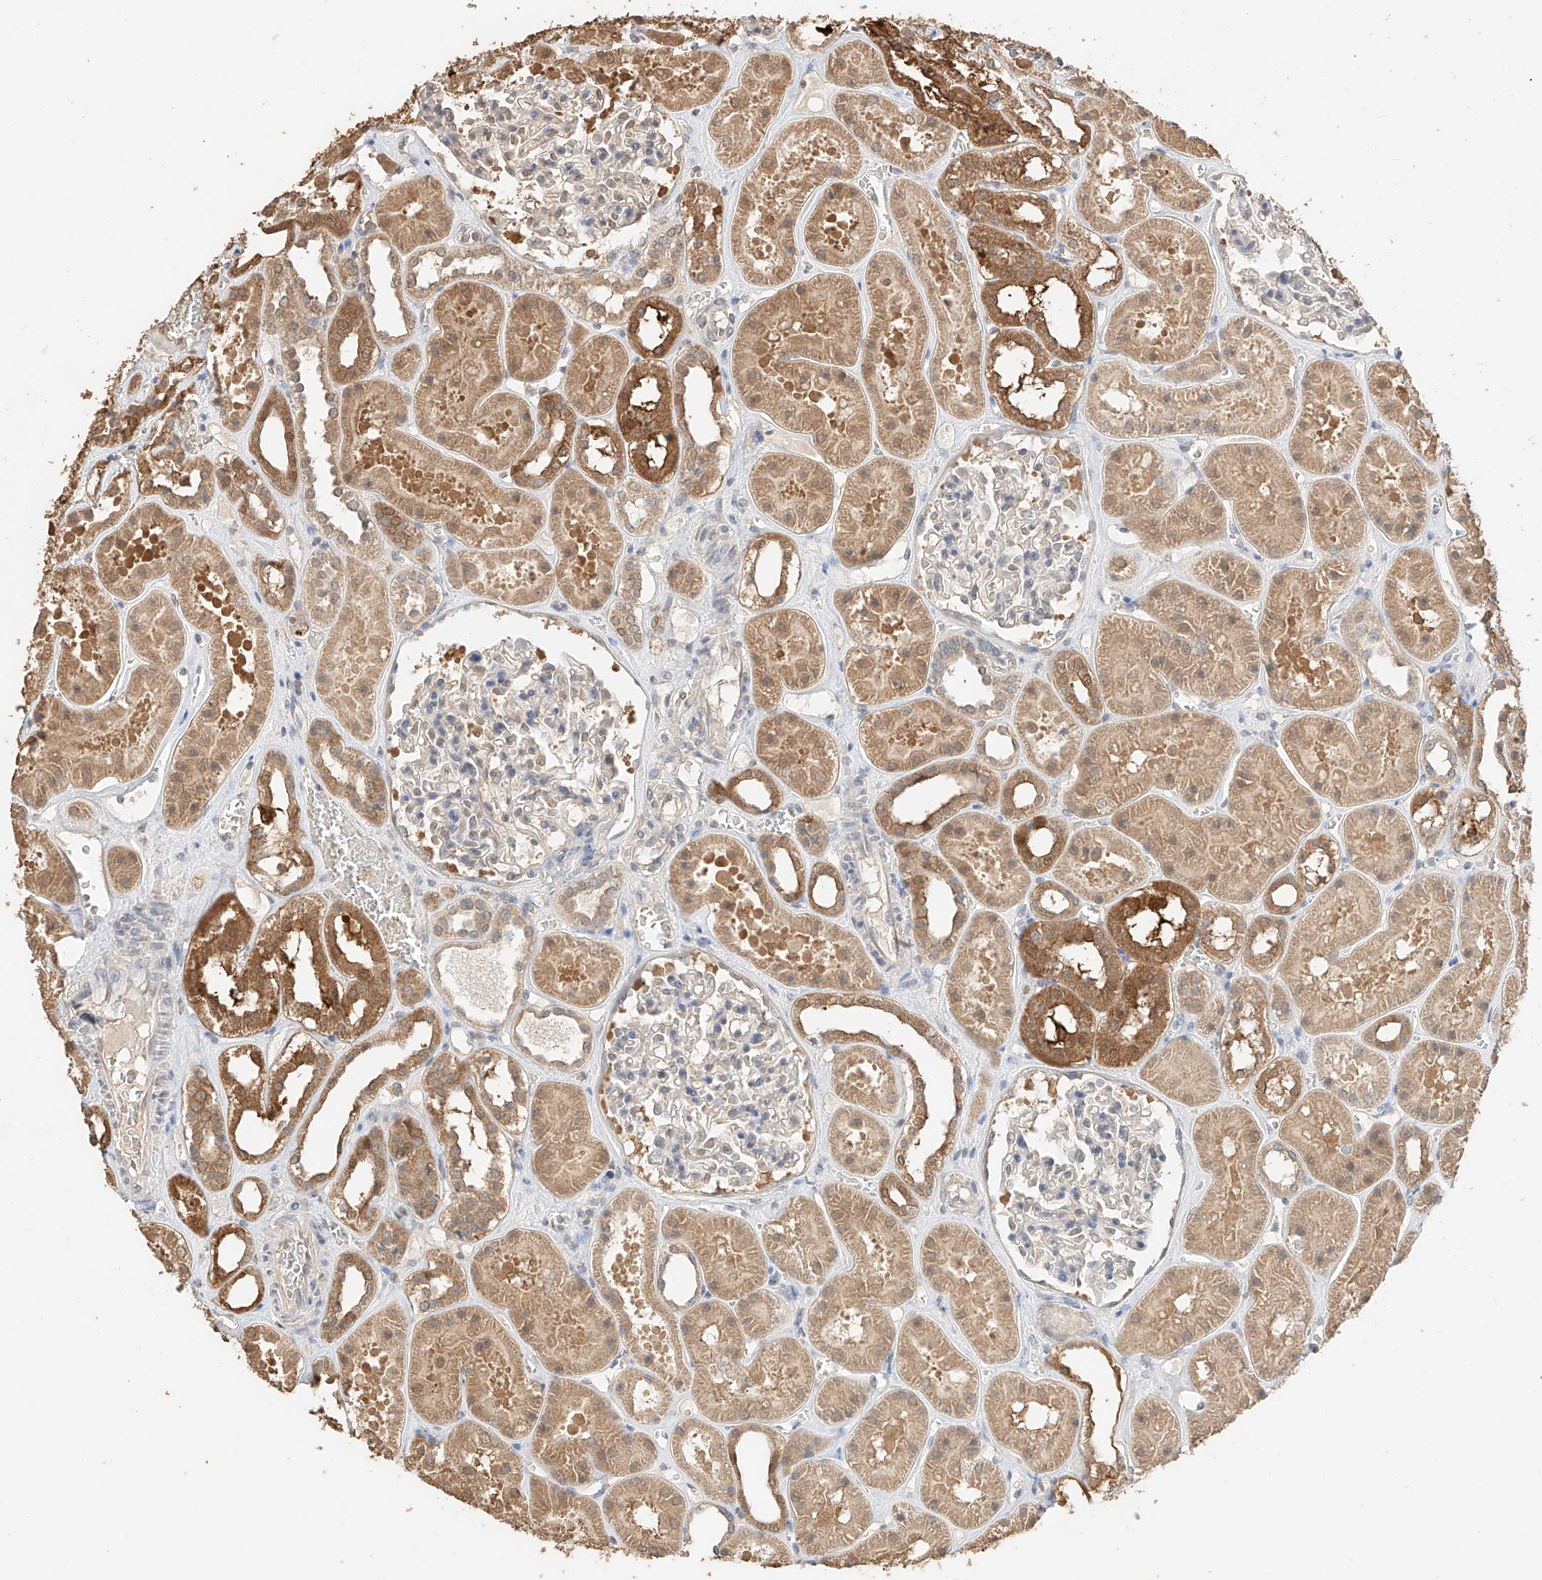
{"staining": {"intensity": "weak", "quantity": "<25%", "location": "nuclear"}, "tissue": "kidney", "cell_type": "Cells in glomeruli", "image_type": "normal", "snomed": [{"axis": "morphology", "description": "Normal tissue, NOS"}, {"axis": "topography", "description": "Kidney"}], "caption": "Cells in glomeruli are negative for protein expression in unremarkable human kidney. (DAB (3,3'-diaminobenzidine) immunohistochemistry (IHC), high magnification).", "gene": "IL22RA2", "patient": {"sex": "female", "age": 41}}